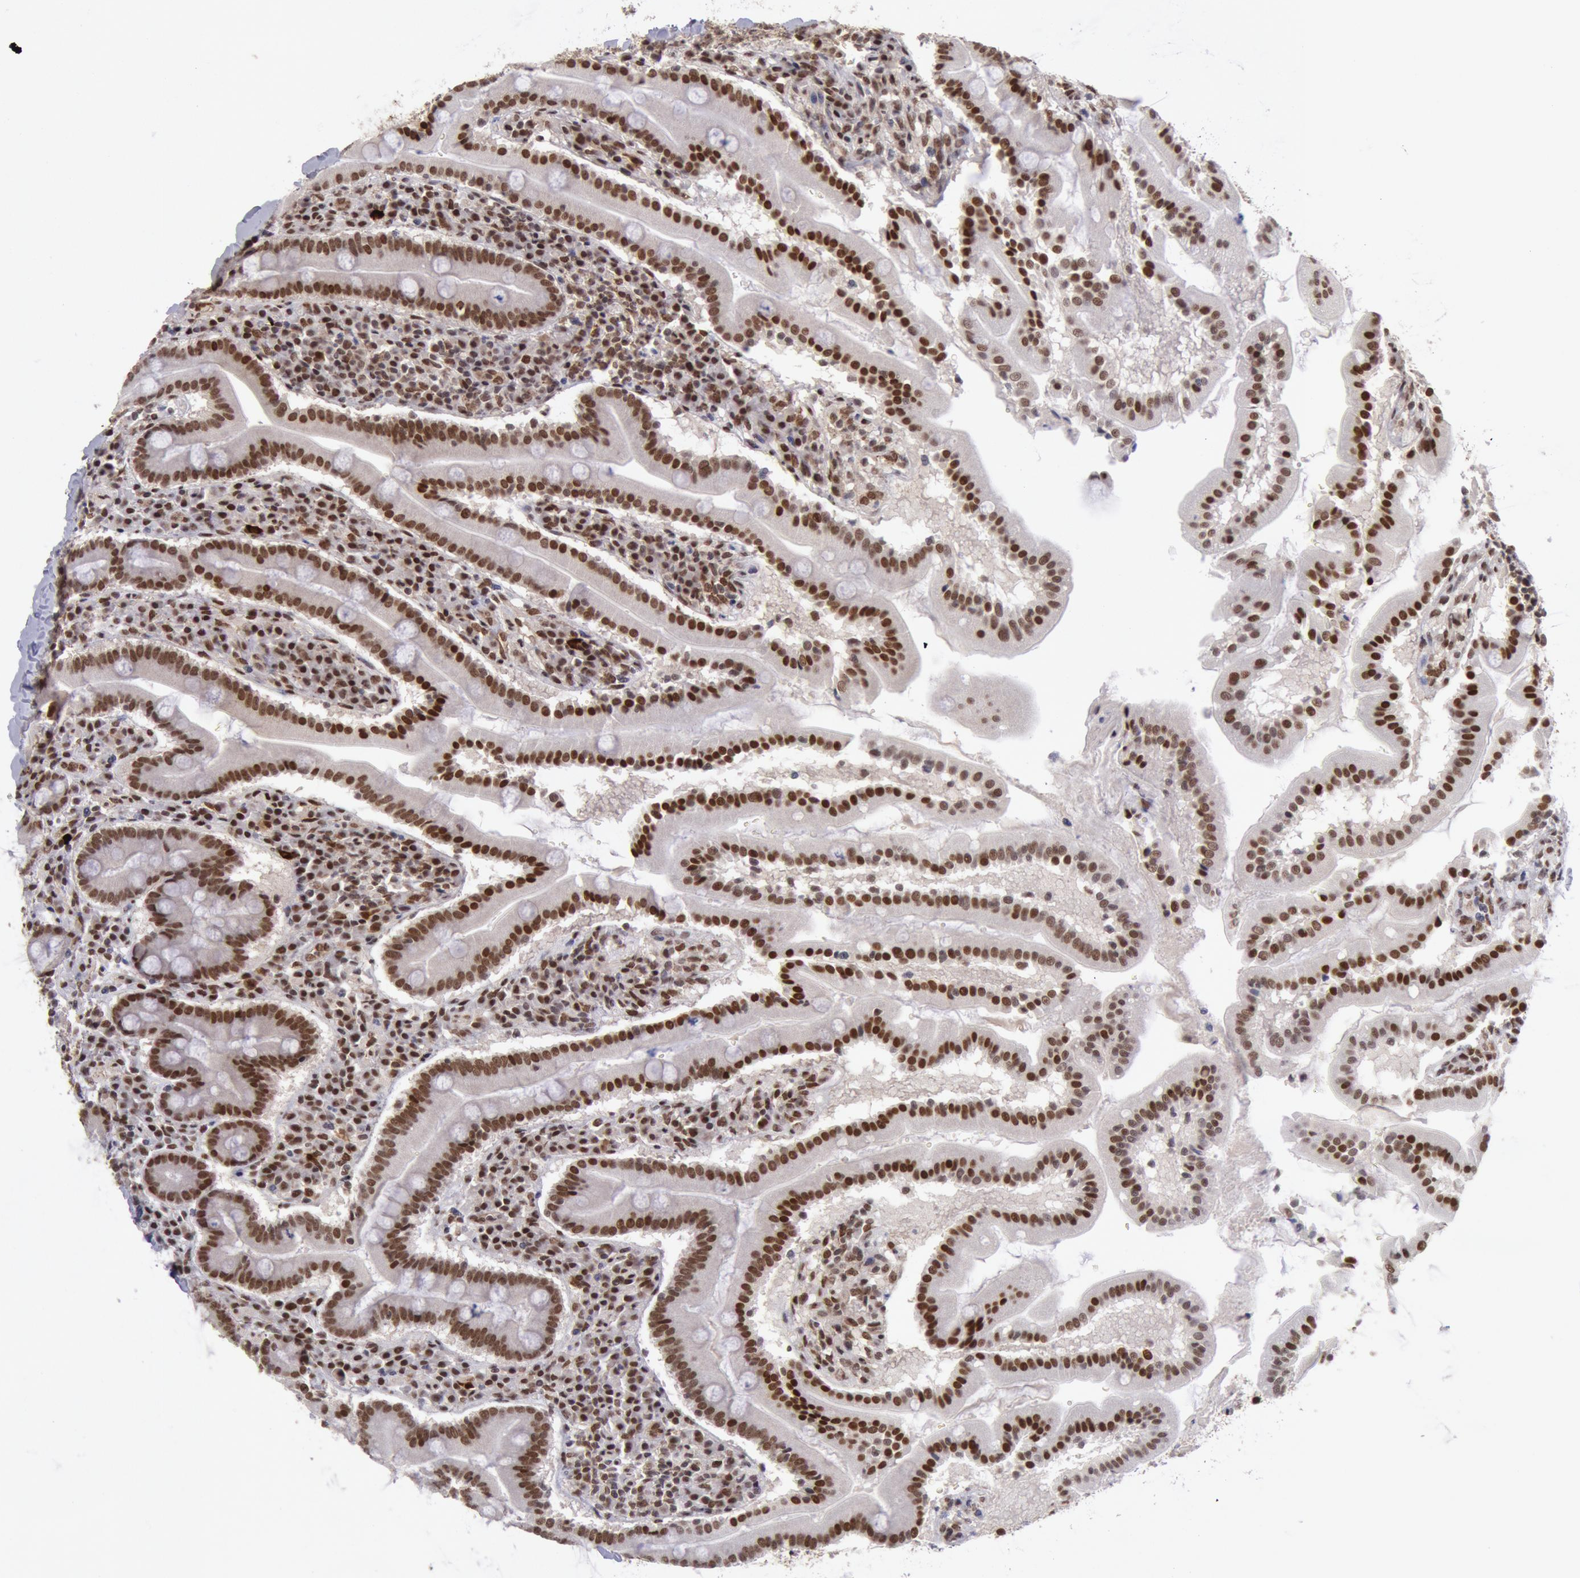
{"staining": {"intensity": "strong", "quantity": ">75%", "location": "nuclear"}, "tissue": "duodenum", "cell_type": "Glandular cells", "image_type": "normal", "snomed": [{"axis": "morphology", "description": "Normal tissue, NOS"}, {"axis": "topography", "description": "Duodenum"}], "caption": "Protein staining of benign duodenum demonstrates strong nuclear positivity in about >75% of glandular cells. The staining was performed using DAB (3,3'-diaminobenzidine), with brown indicating positive protein expression. Nuclei are stained blue with hematoxylin.", "gene": "CDKN2B", "patient": {"sex": "male", "age": 50}}